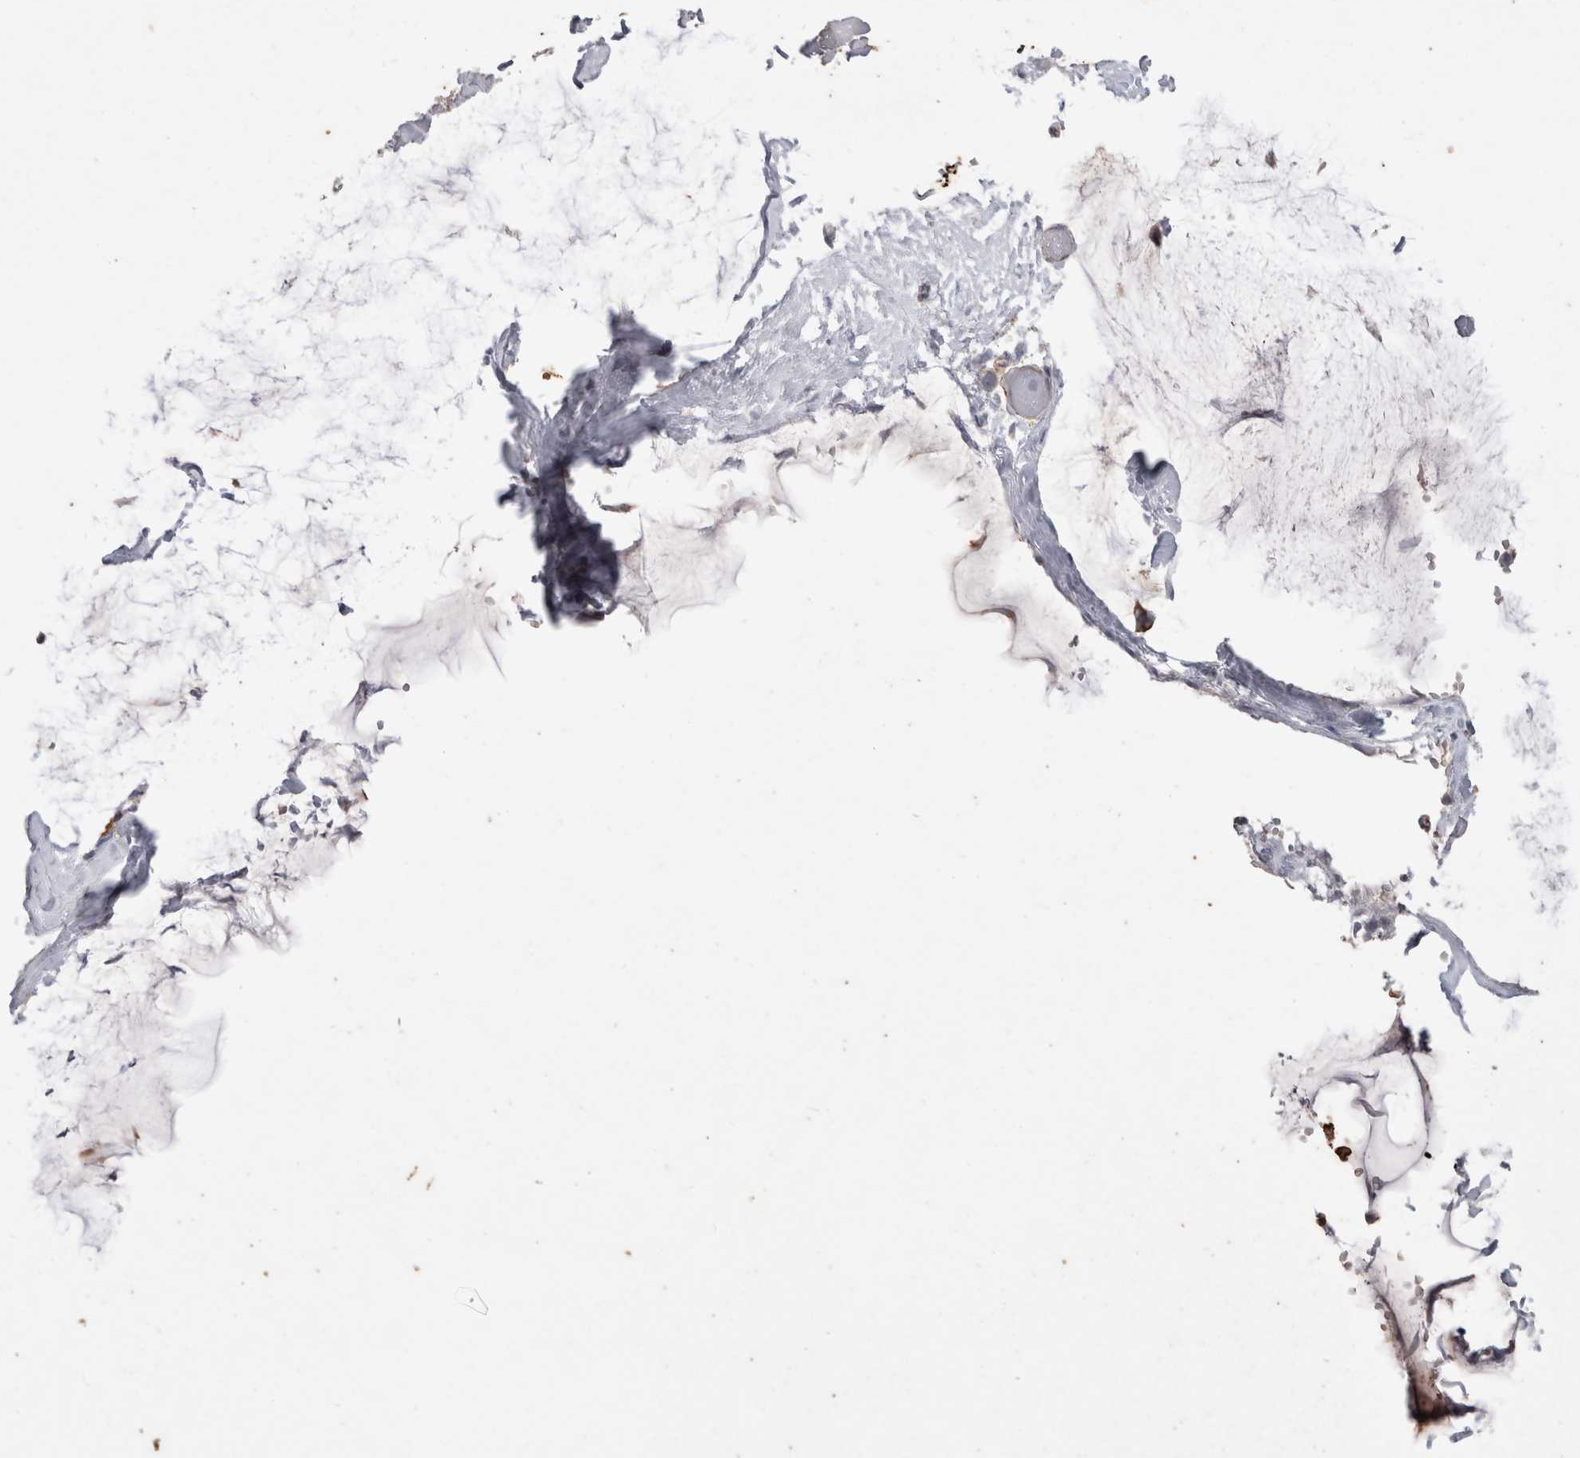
{"staining": {"intensity": "negative", "quantity": "none", "location": "none"}, "tissue": "ovarian cancer", "cell_type": "Tumor cells", "image_type": "cancer", "snomed": [{"axis": "morphology", "description": "Cystadenocarcinoma, mucinous, NOS"}, {"axis": "topography", "description": "Ovary"}], "caption": "The histopathology image reveals no significant staining in tumor cells of ovarian mucinous cystadenocarcinoma.", "gene": "IL17RC", "patient": {"sex": "female", "age": 39}}